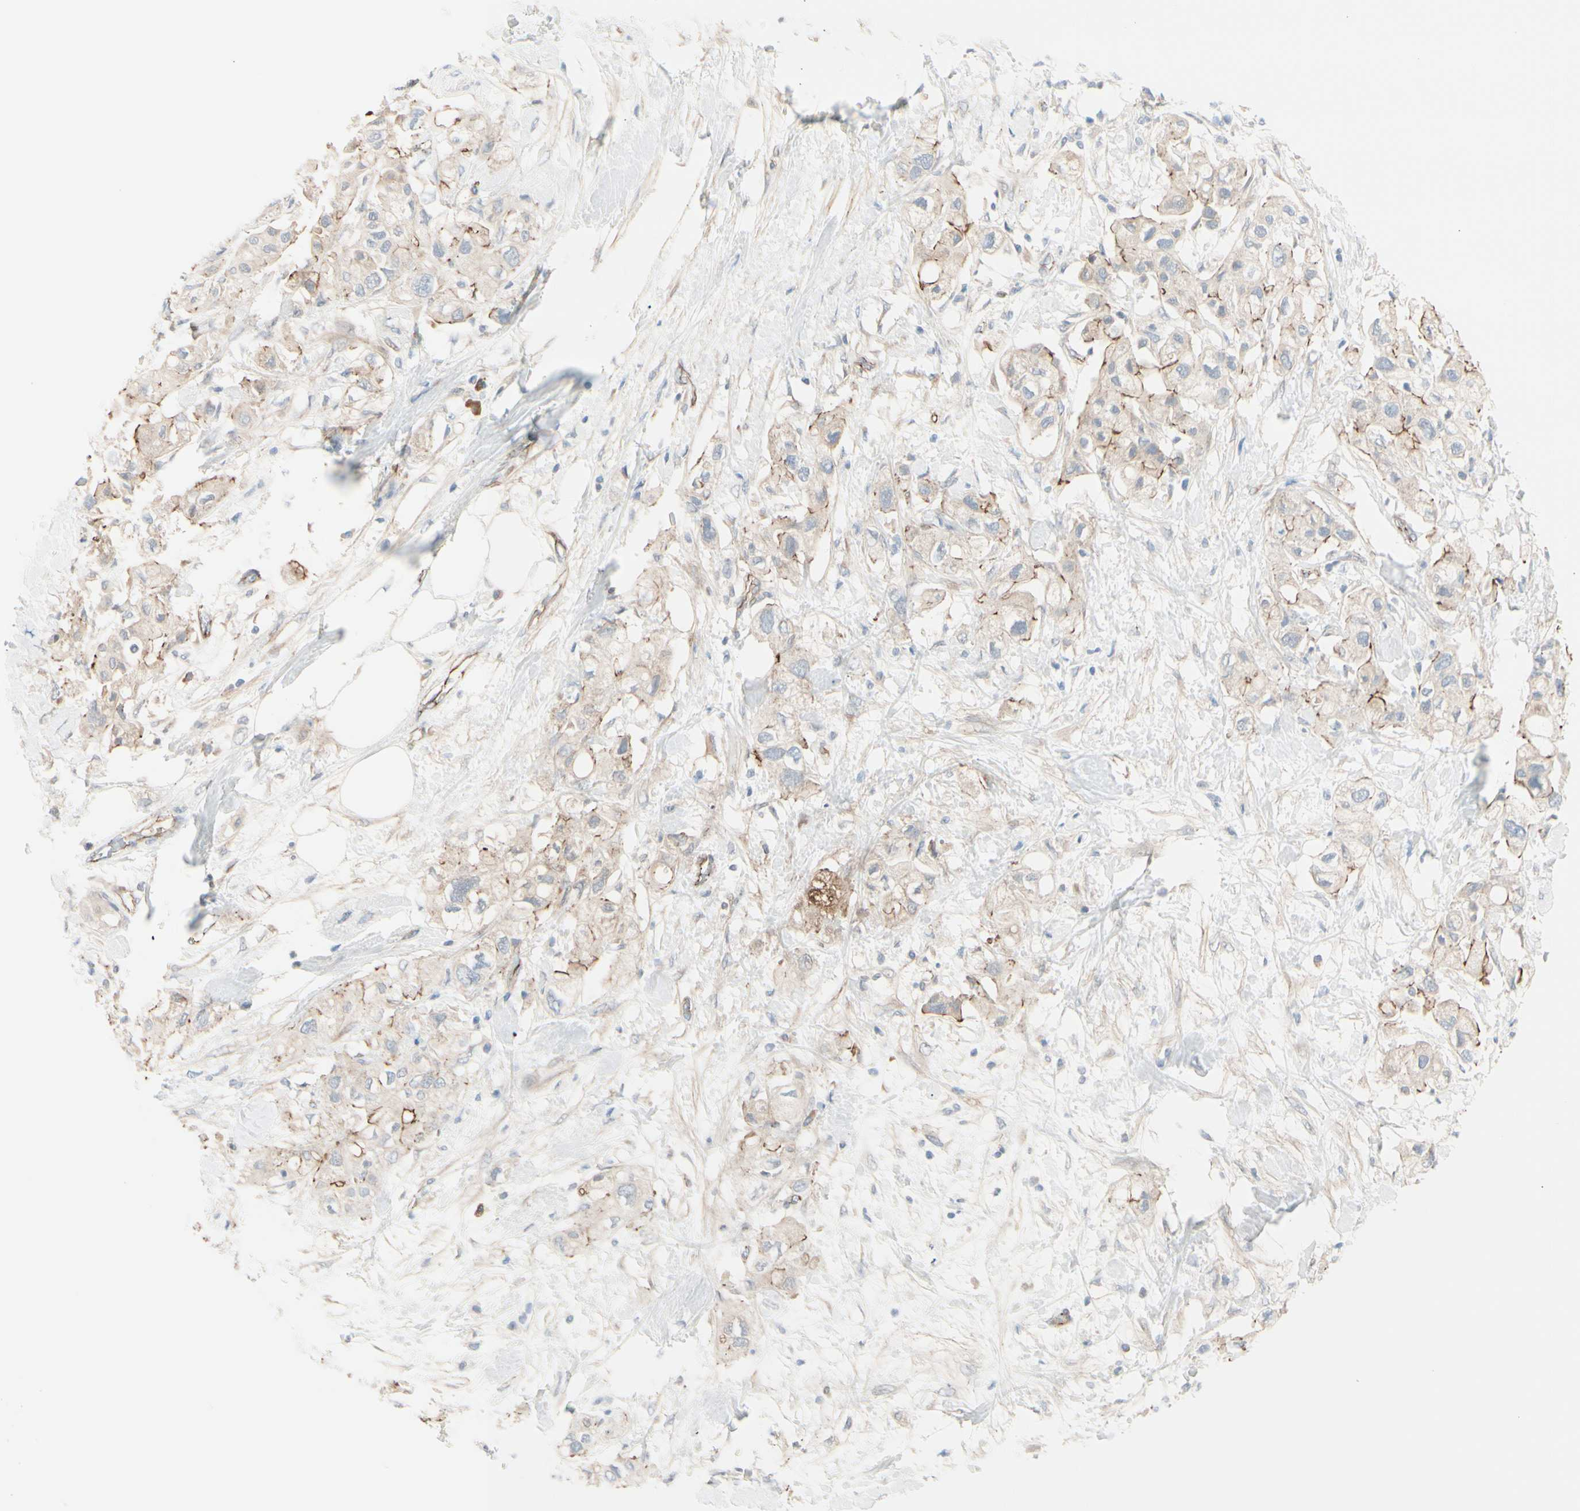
{"staining": {"intensity": "weak", "quantity": "25%-75%", "location": "cytoplasmic/membranous"}, "tissue": "pancreatic cancer", "cell_type": "Tumor cells", "image_type": "cancer", "snomed": [{"axis": "morphology", "description": "Adenocarcinoma, NOS"}, {"axis": "topography", "description": "Pancreas"}], "caption": "Adenocarcinoma (pancreatic) tissue shows weak cytoplasmic/membranous staining in about 25%-75% of tumor cells, visualized by immunohistochemistry.", "gene": "TJP1", "patient": {"sex": "female", "age": 56}}